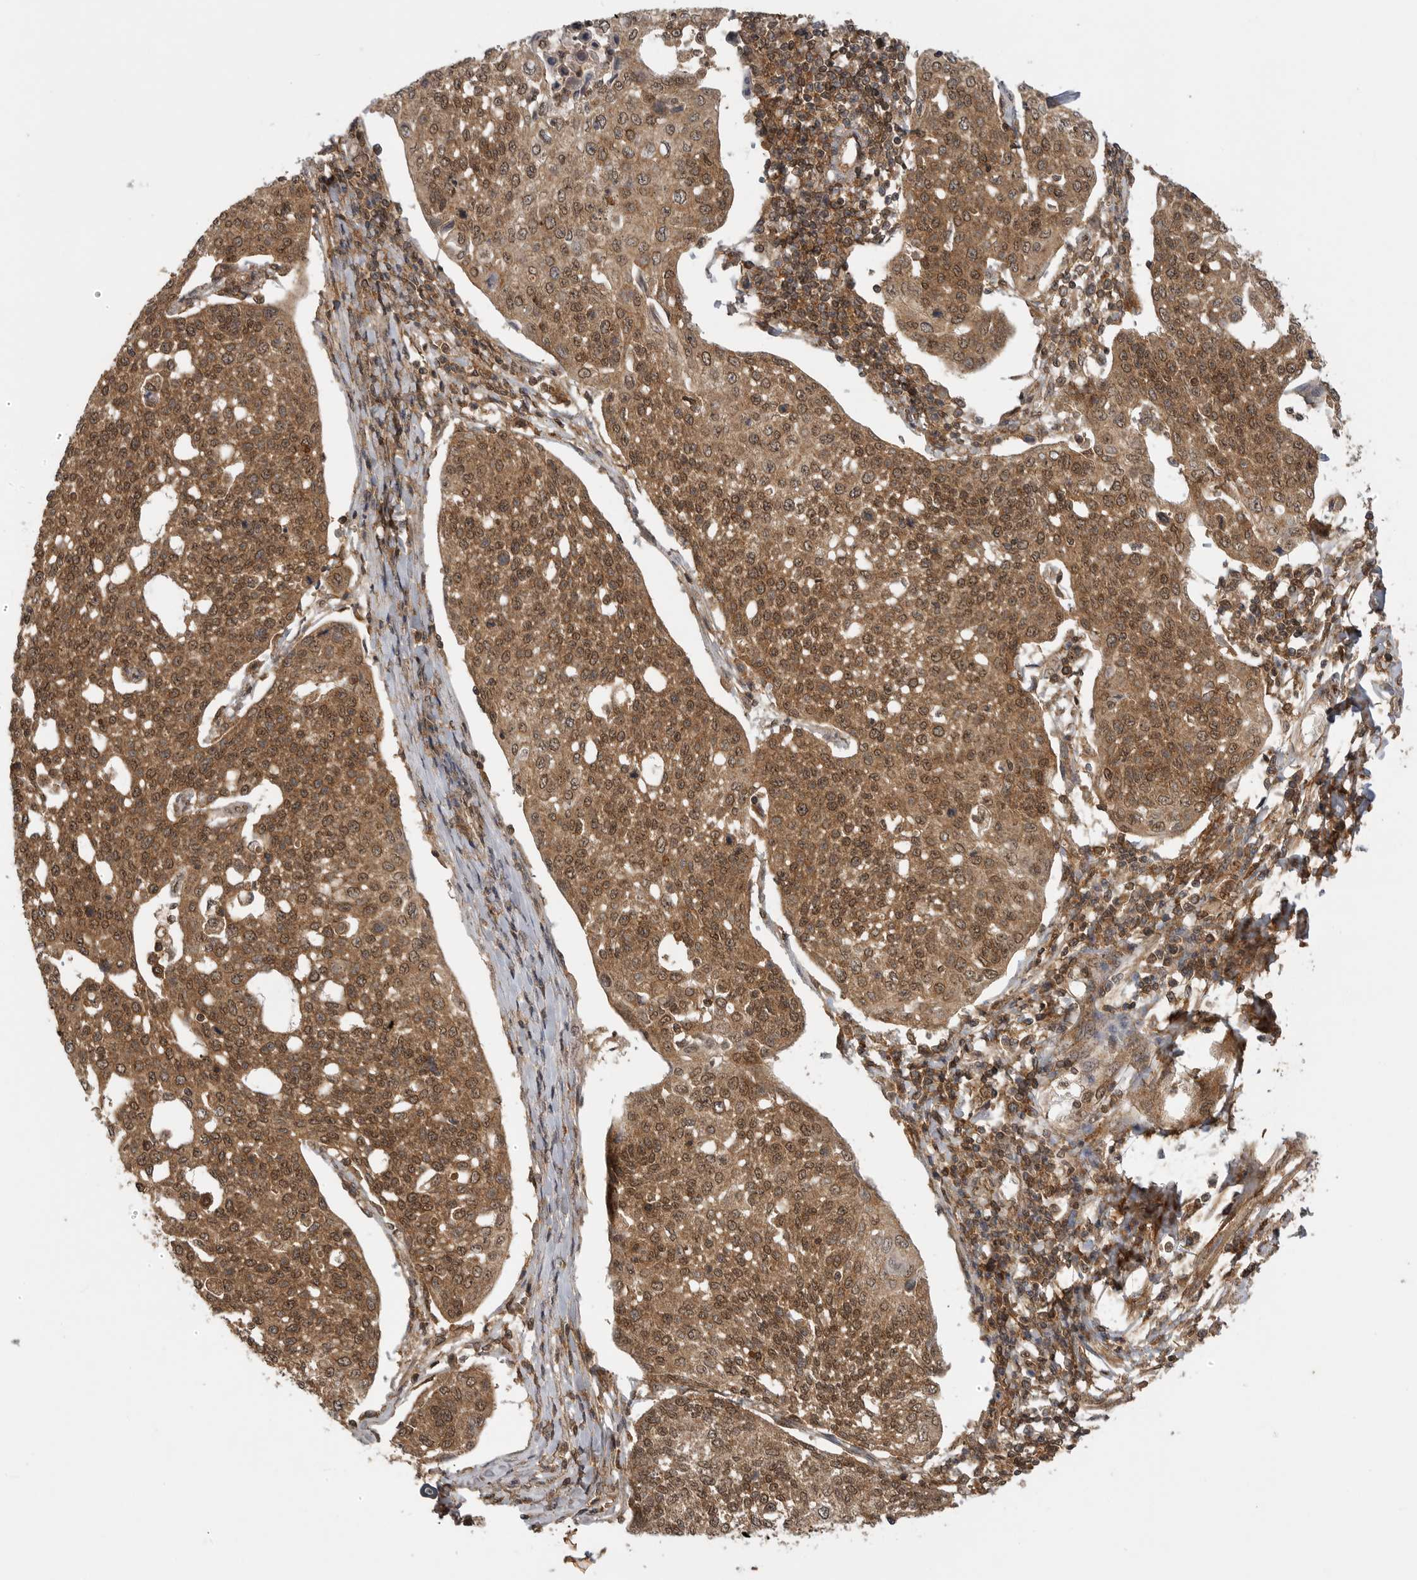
{"staining": {"intensity": "moderate", "quantity": ">75%", "location": "cytoplasmic/membranous,nuclear"}, "tissue": "cervical cancer", "cell_type": "Tumor cells", "image_type": "cancer", "snomed": [{"axis": "morphology", "description": "Squamous cell carcinoma, NOS"}, {"axis": "topography", "description": "Cervix"}], "caption": "High-magnification brightfield microscopy of cervical cancer (squamous cell carcinoma) stained with DAB (3,3'-diaminobenzidine) (brown) and counterstained with hematoxylin (blue). tumor cells exhibit moderate cytoplasmic/membranous and nuclear positivity is appreciated in about>75% of cells.", "gene": "ICOSLG", "patient": {"sex": "female", "age": 34}}